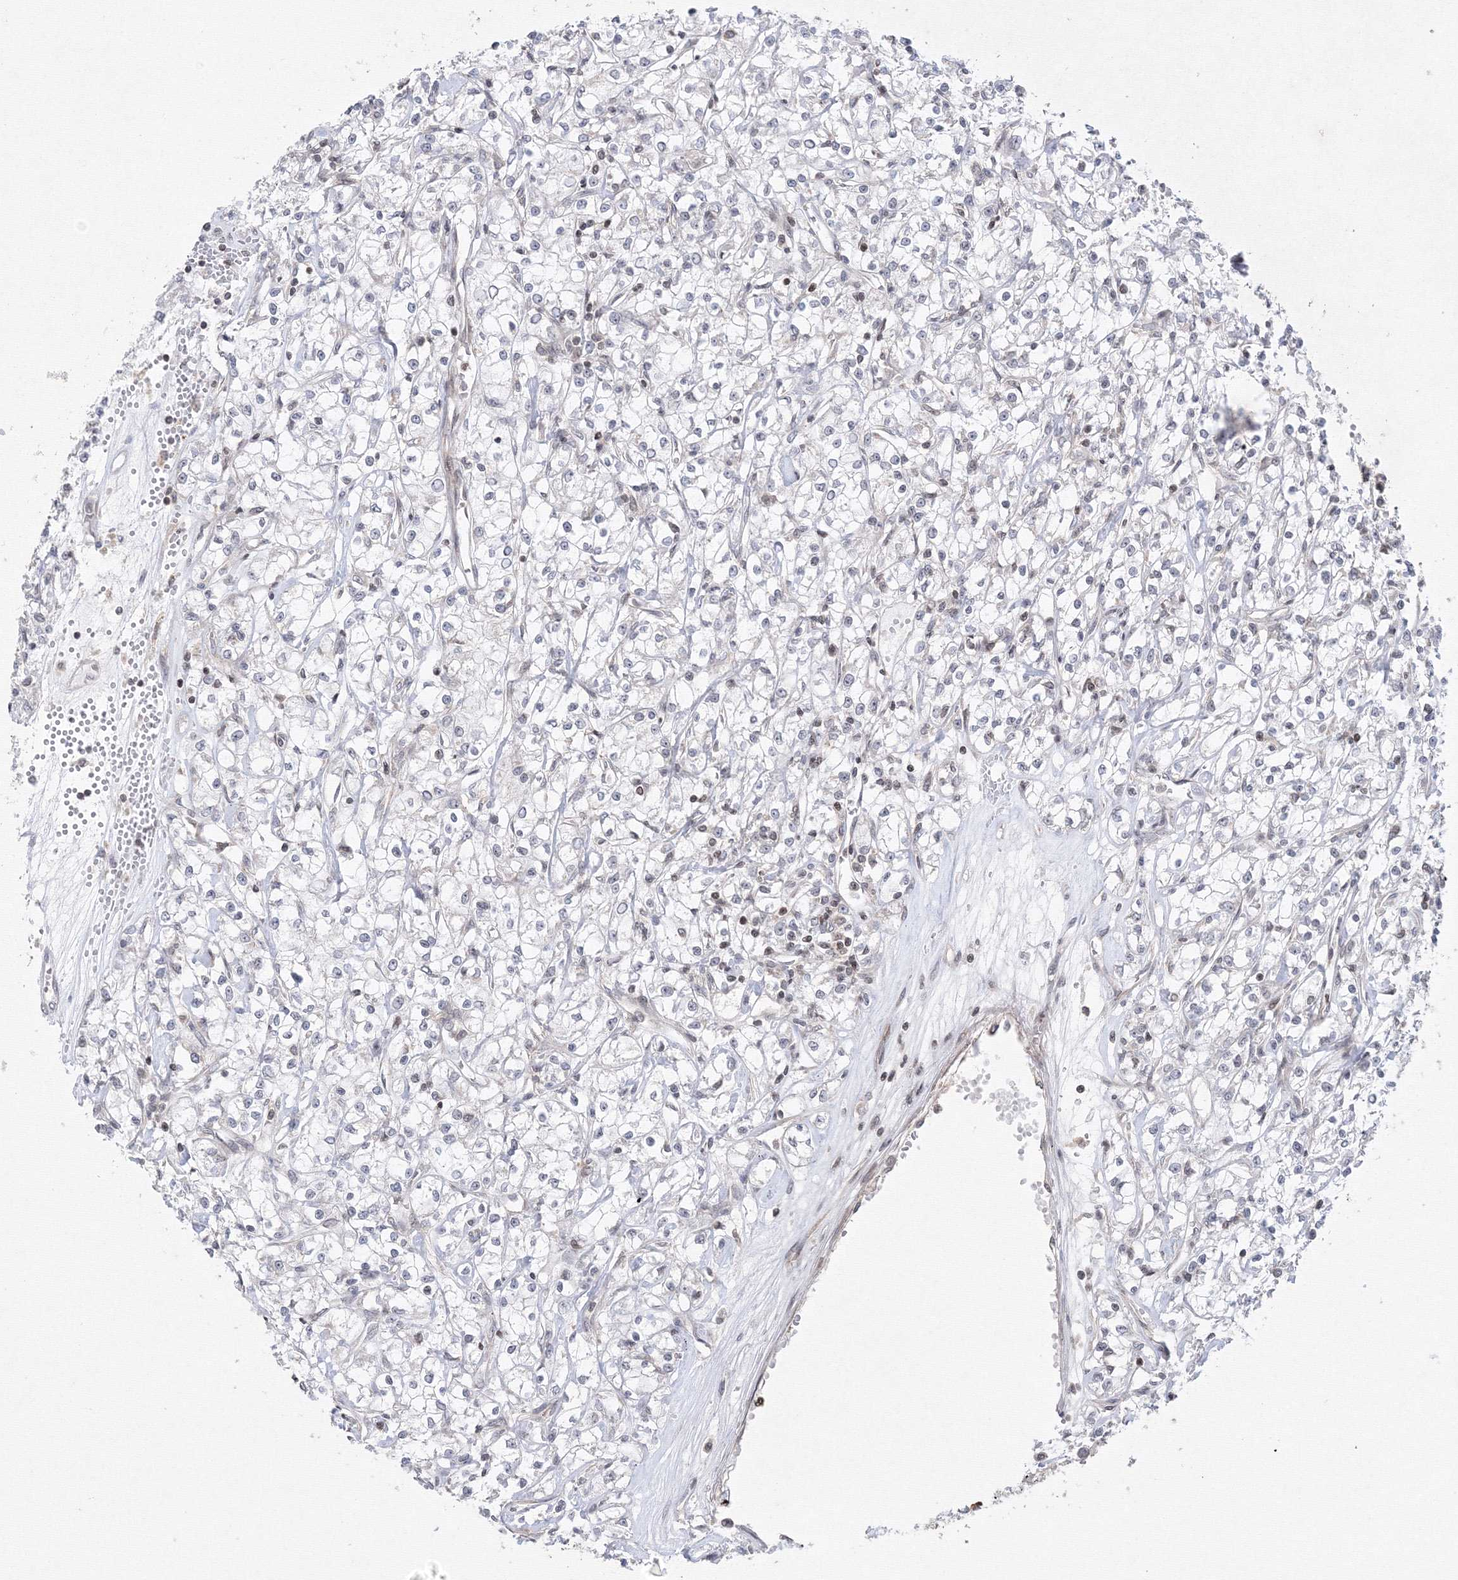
{"staining": {"intensity": "negative", "quantity": "none", "location": "none"}, "tissue": "renal cancer", "cell_type": "Tumor cells", "image_type": "cancer", "snomed": [{"axis": "morphology", "description": "Adenocarcinoma, NOS"}, {"axis": "topography", "description": "Kidney"}], "caption": "The image shows no significant expression in tumor cells of renal cancer.", "gene": "MKRN2", "patient": {"sex": "female", "age": 59}}